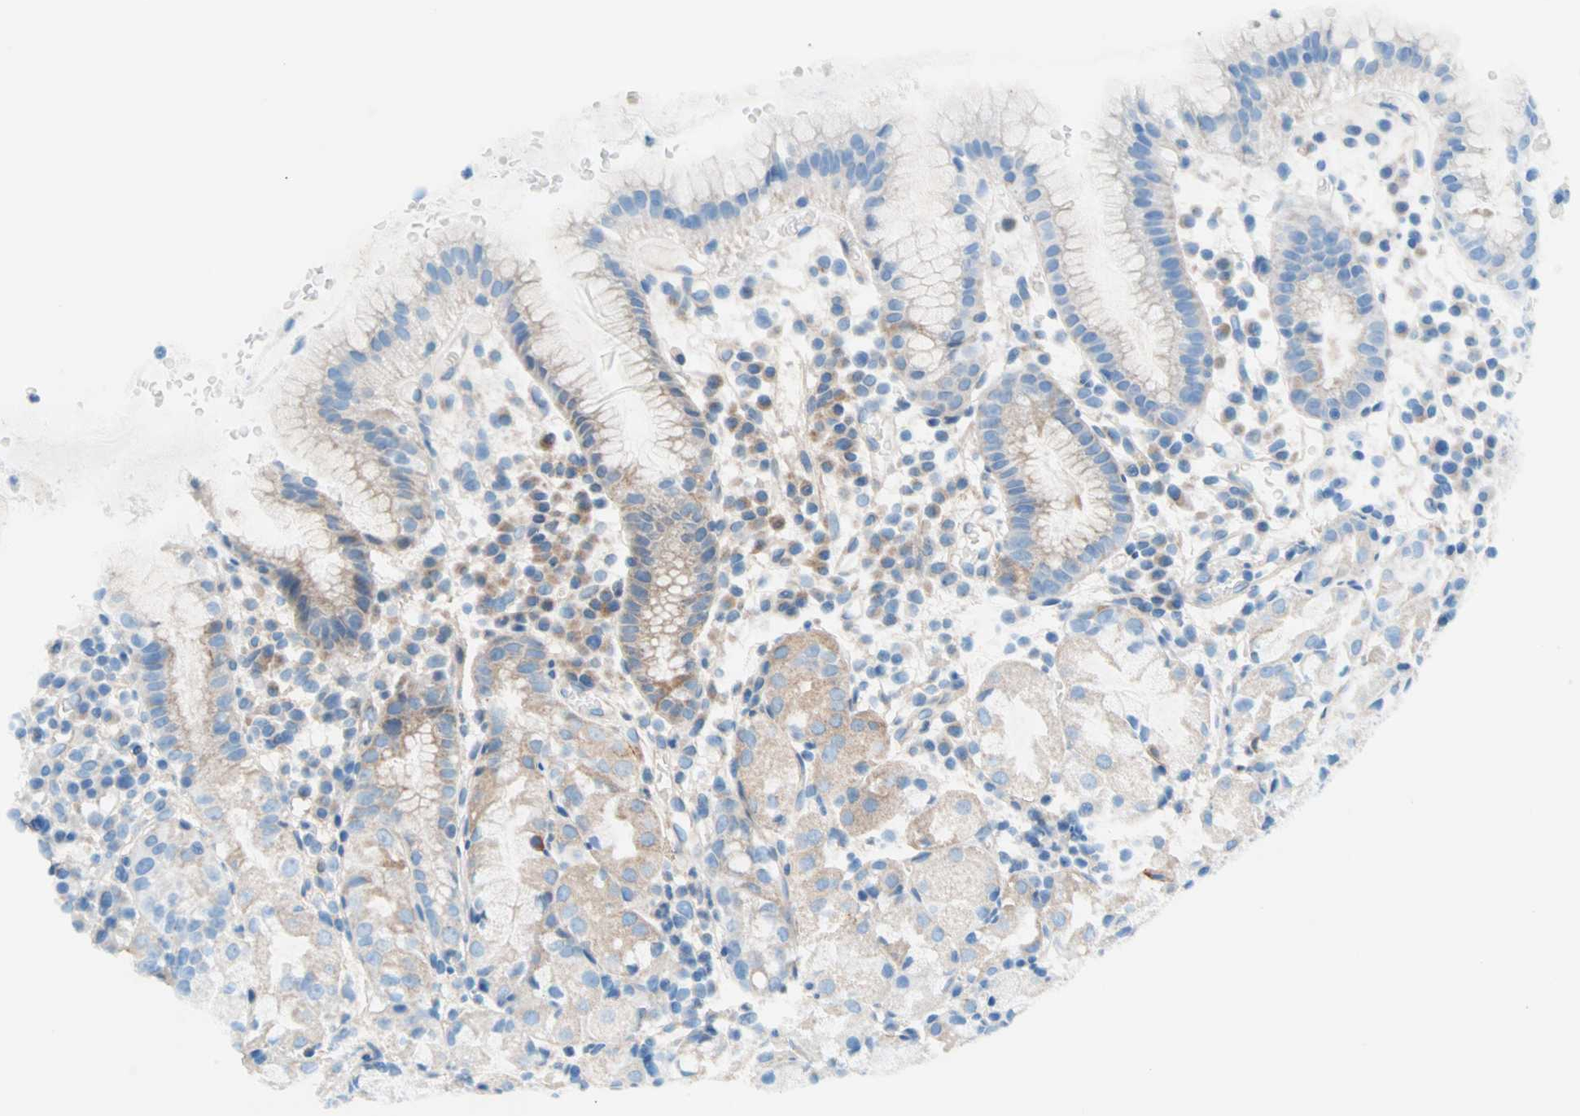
{"staining": {"intensity": "moderate", "quantity": "25%-75%", "location": "cytoplasmic/membranous"}, "tissue": "stomach", "cell_type": "Glandular cells", "image_type": "normal", "snomed": [{"axis": "morphology", "description": "Normal tissue, NOS"}, {"axis": "topography", "description": "Stomach"}, {"axis": "topography", "description": "Stomach, lower"}], "caption": "Immunohistochemistry (IHC) histopathology image of benign stomach stained for a protein (brown), which reveals medium levels of moderate cytoplasmic/membranous positivity in approximately 25%-75% of glandular cells.", "gene": "HECW1", "patient": {"sex": "female", "age": 75}}